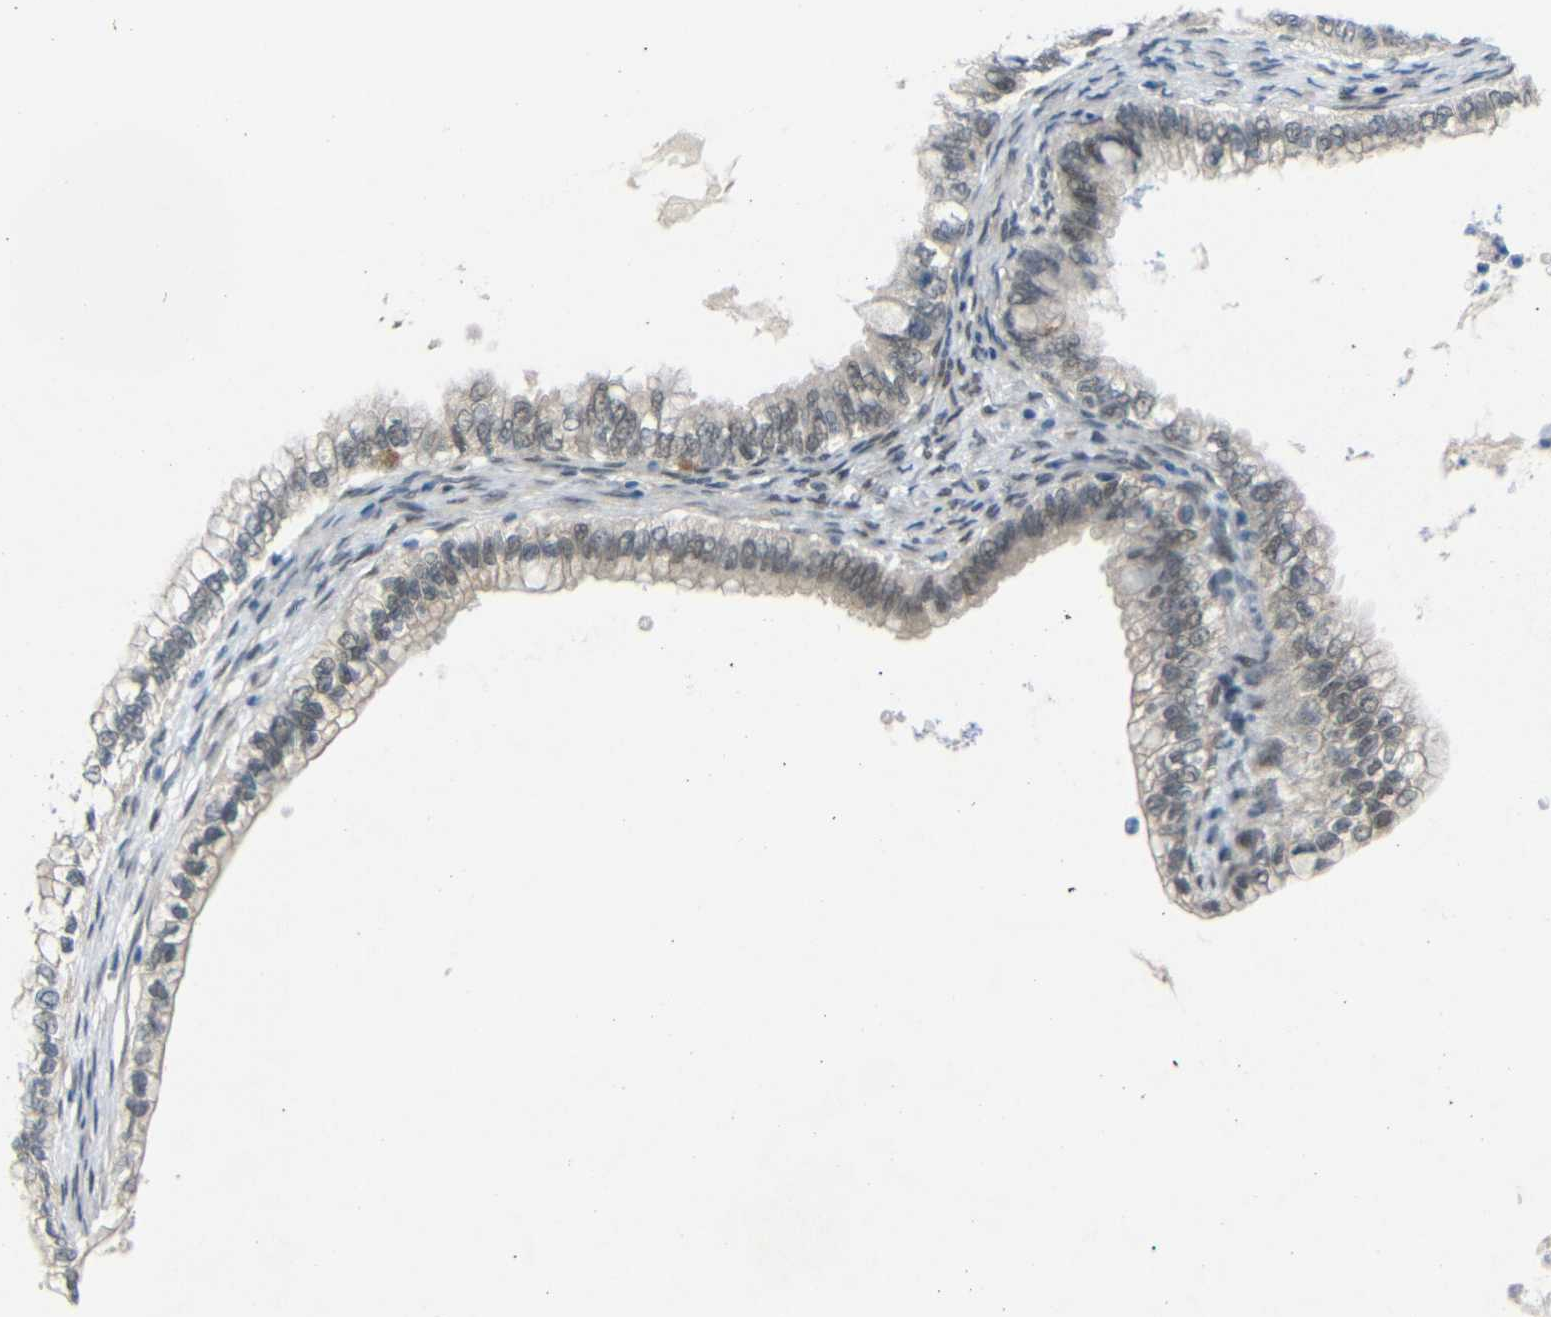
{"staining": {"intensity": "negative", "quantity": "none", "location": "none"}, "tissue": "ovarian cancer", "cell_type": "Tumor cells", "image_type": "cancer", "snomed": [{"axis": "morphology", "description": "Cystadenocarcinoma, mucinous, NOS"}, {"axis": "topography", "description": "Ovary"}], "caption": "Ovarian mucinous cystadenocarcinoma was stained to show a protein in brown. There is no significant expression in tumor cells.", "gene": "GPR158", "patient": {"sex": "female", "age": 80}}